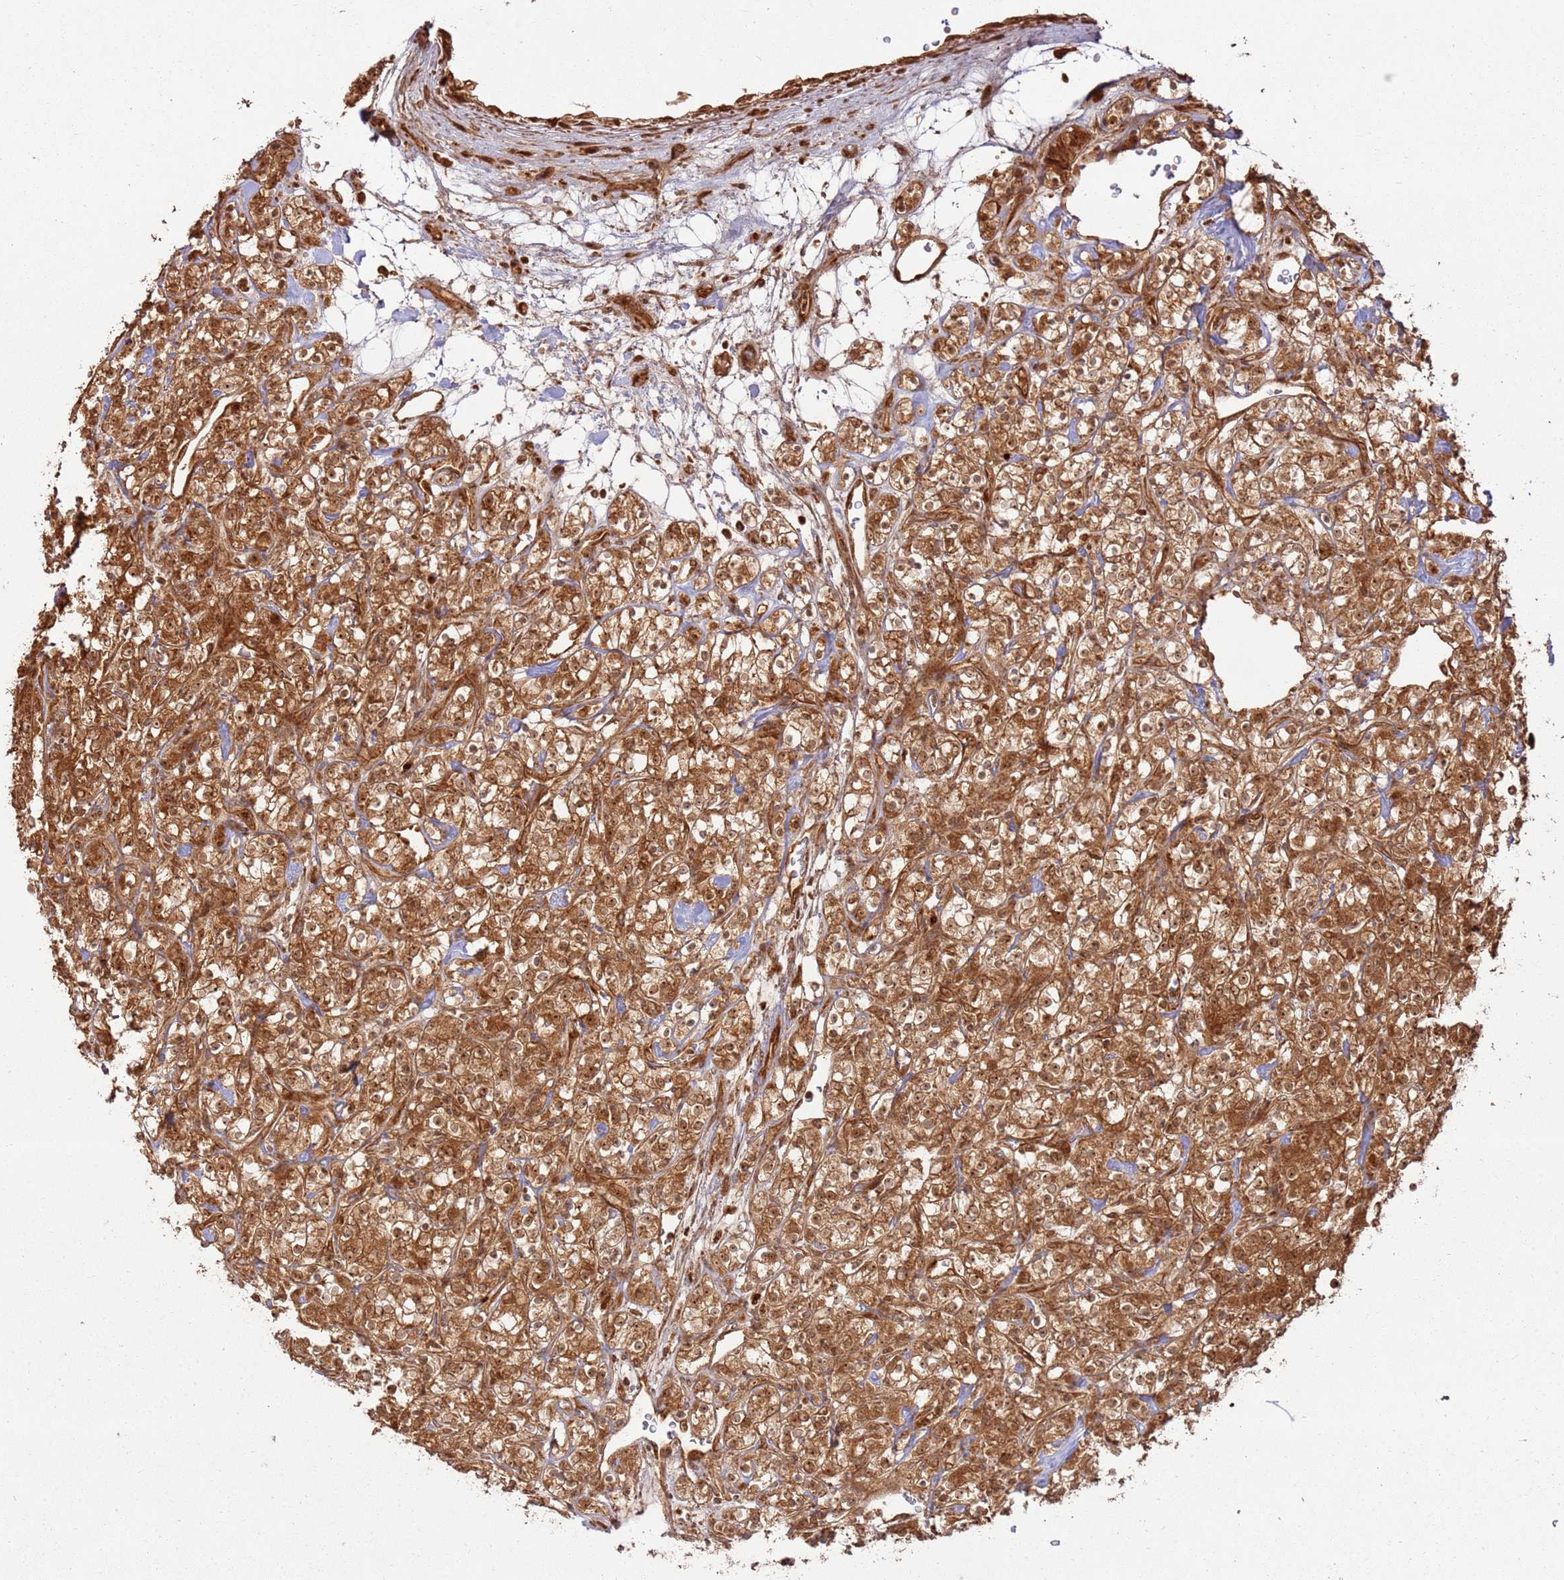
{"staining": {"intensity": "strong", "quantity": ">75%", "location": "cytoplasmic/membranous,nuclear"}, "tissue": "renal cancer", "cell_type": "Tumor cells", "image_type": "cancer", "snomed": [{"axis": "morphology", "description": "Adenocarcinoma, NOS"}, {"axis": "topography", "description": "Kidney"}], "caption": "There is high levels of strong cytoplasmic/membranous and nuclear staining in tumor cells of renal cancer (adenocarcinoma), as demonstrated by immunohistochemical staining (brown color).", "gene": "TBC1D13", "patient": {"sex": "male", "age": 77}}